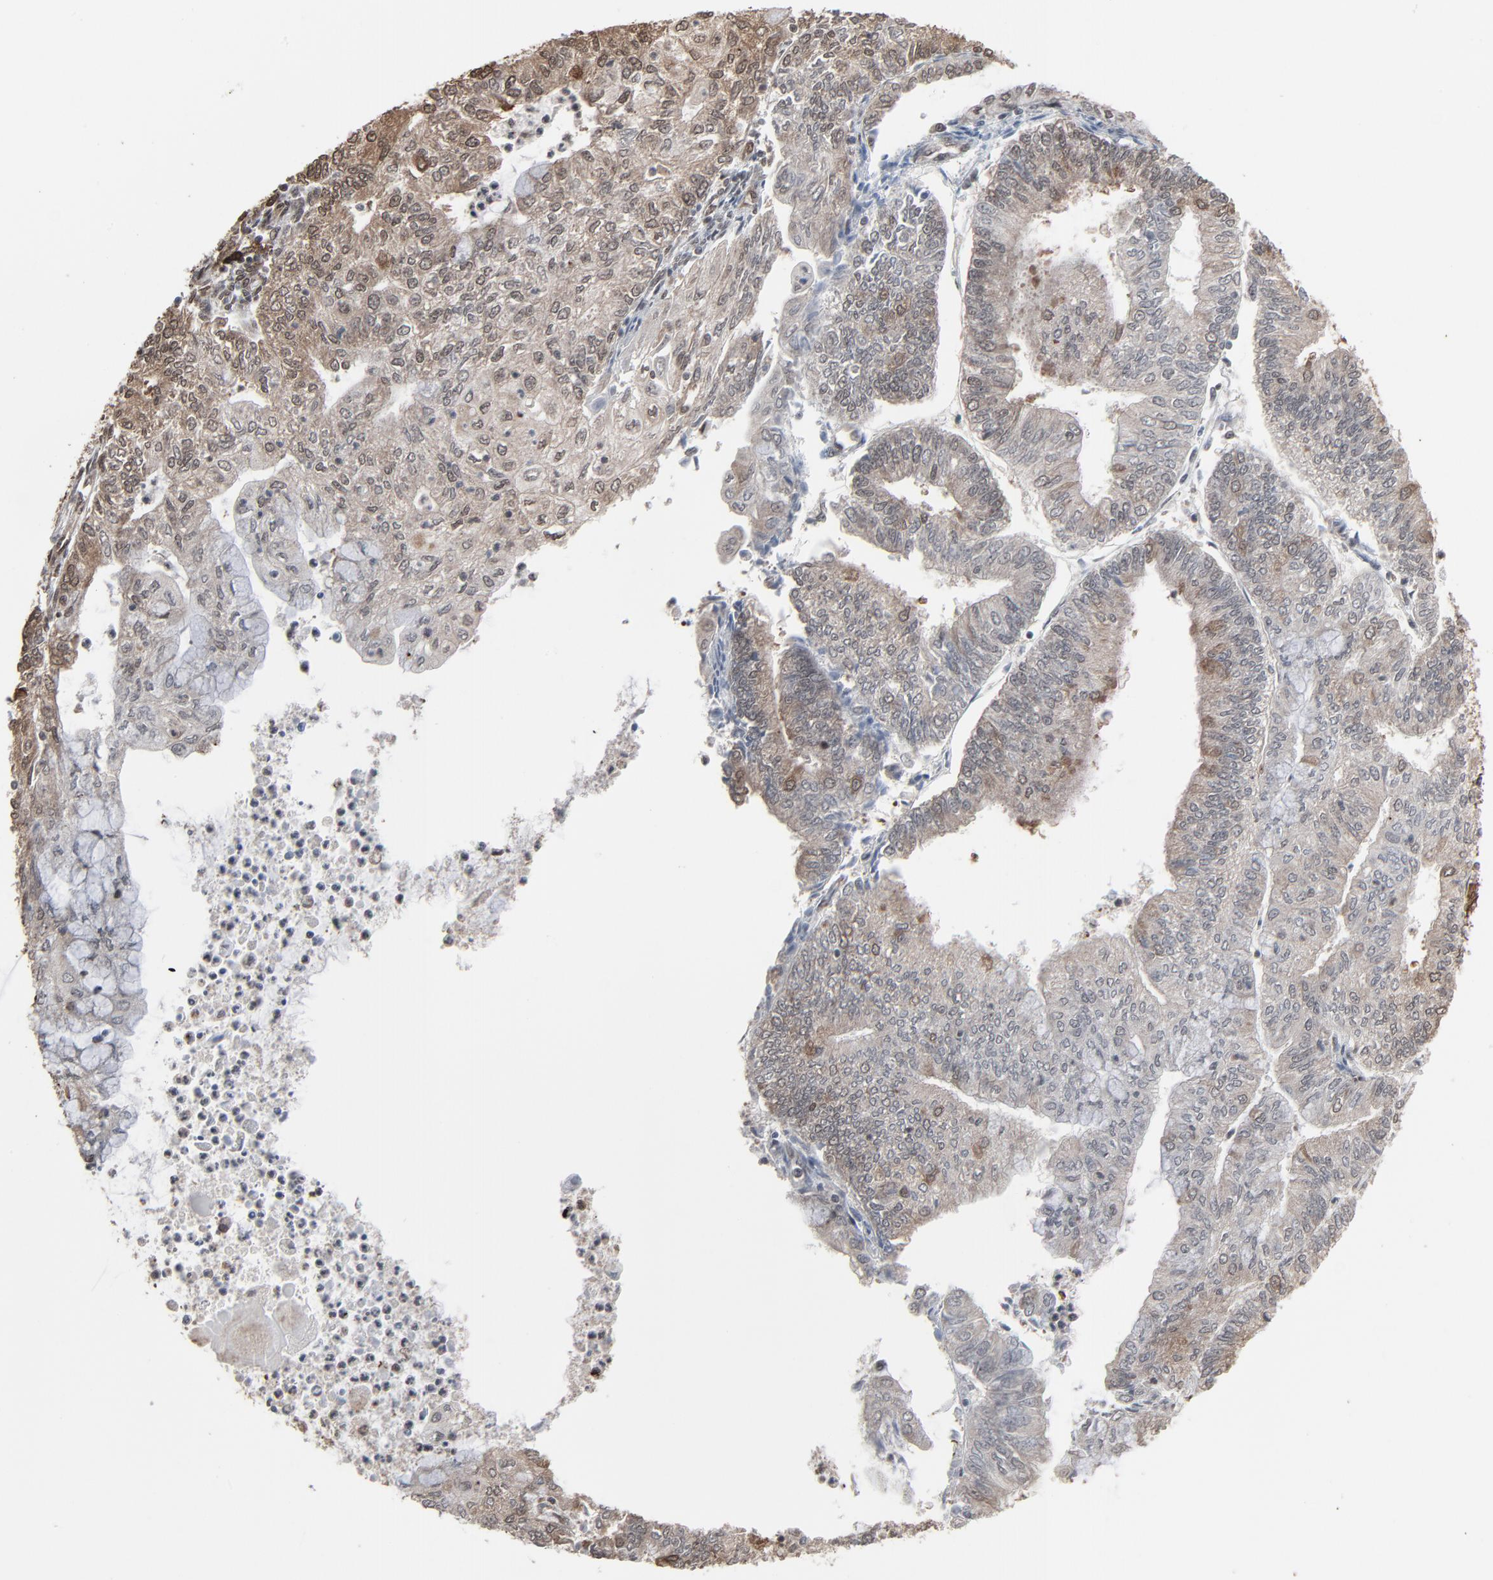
{"staining": {"intensity": "moderate", "quantity": "25%-75%", "location": "cytoplasmic/membranous,nuclear"}, "tissue": "endometrial cancer", "cell_type": "Tumor cells", "image_type": "cancer", "snomed": [{"axis": "morphology", "description": "Adenocarcinoma, NOS"}, {"axis": "topography", "description": "Endometrium"}], "caption": "The photomicrograph shows a brown stain indicating the presence of a protein in the cytoplasmic/membranous and nuclear of tumor cells in endometrial cancer.", "gene": "MEIS2", "patient": {"sex": "female", "age": 59}}